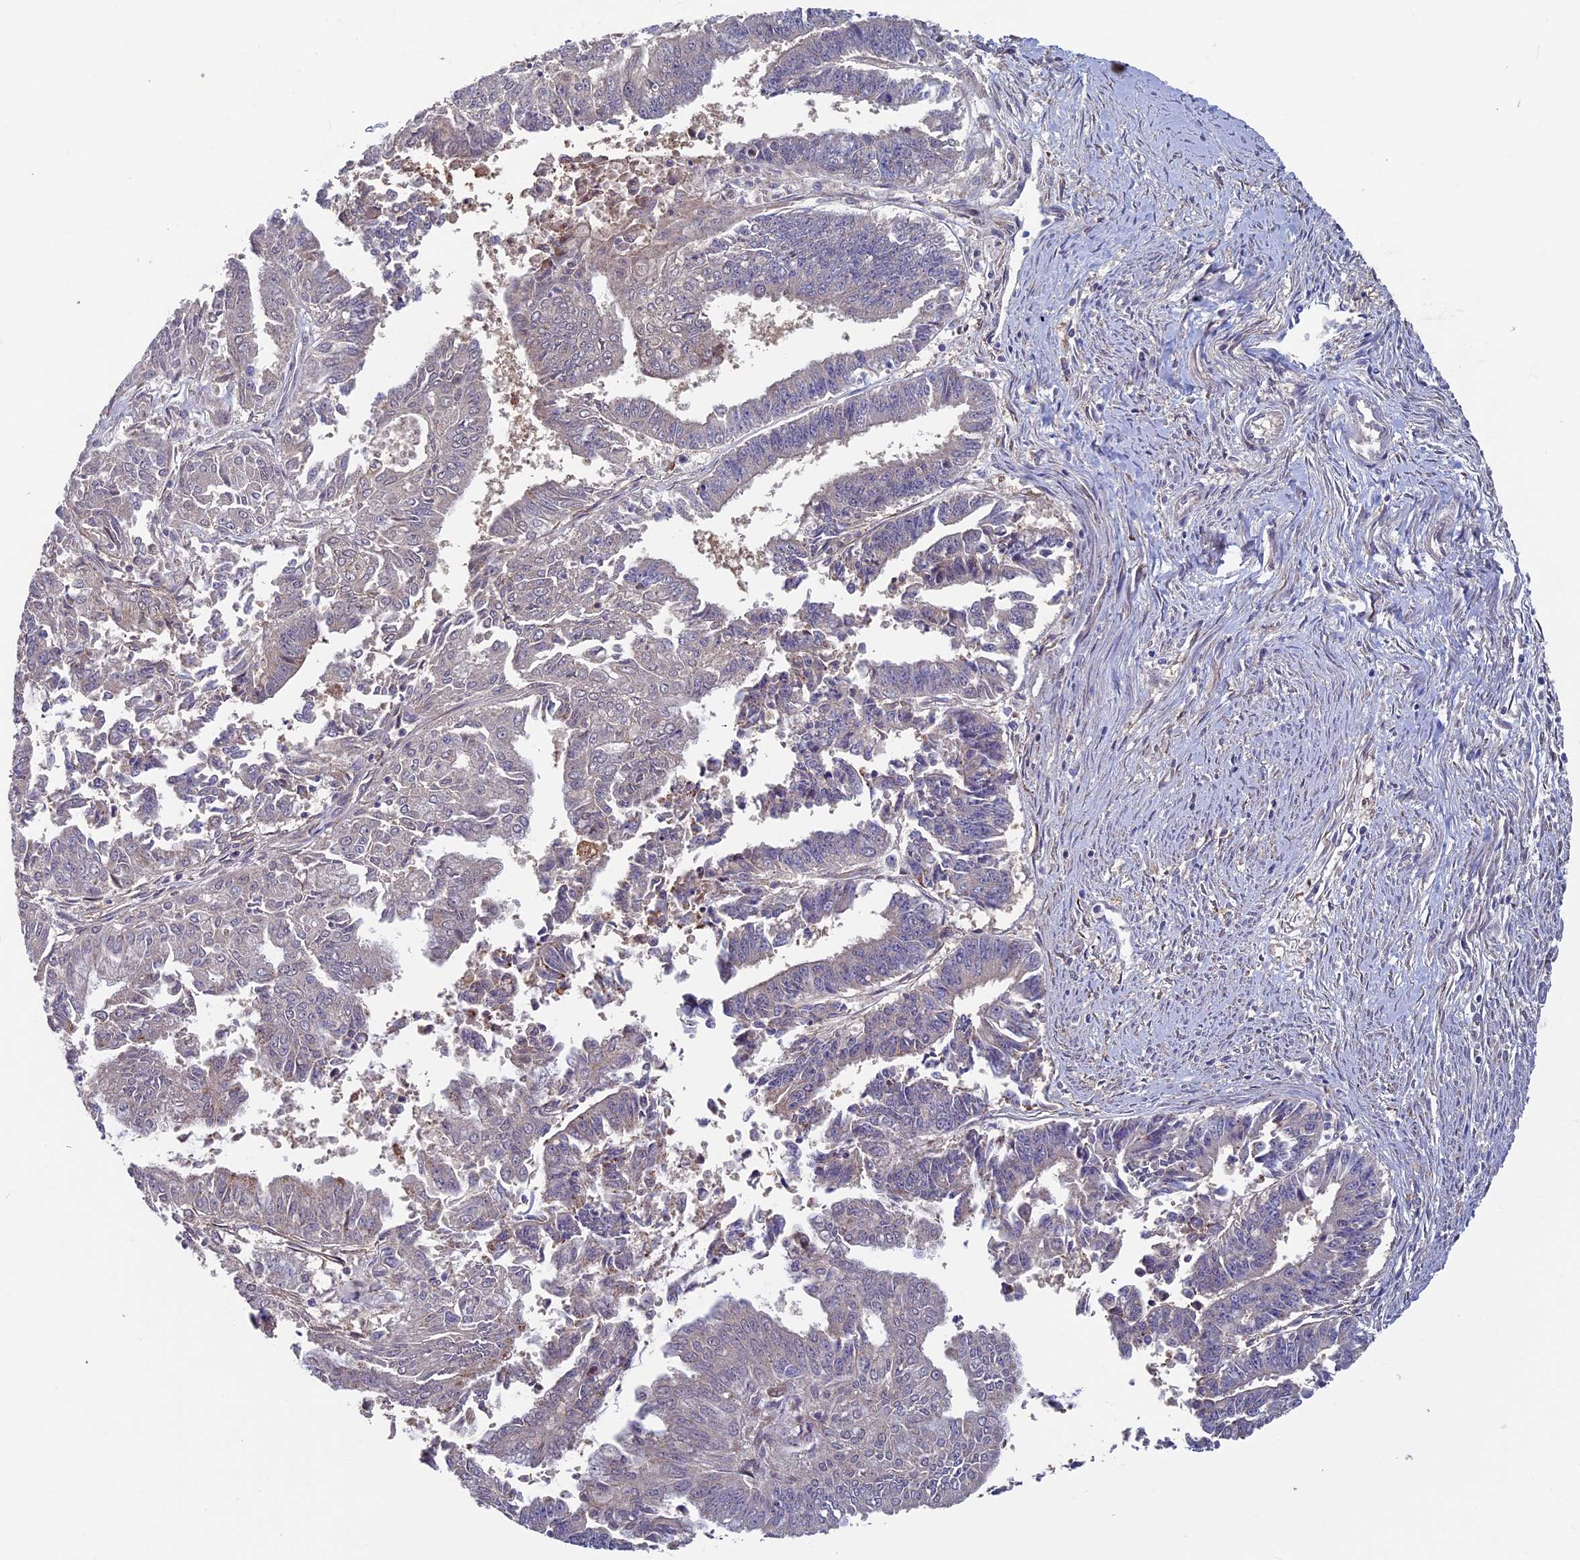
{"staining": {"intensity": "negative", "quantity": "none", "location": "none"}, "tissue": "endometrial cancer", "cell_type": "Tumor cells", "image_type": "cancer", "snomed": [{"axis": "morphology", "description": "Adenocarcinoma, NOS"}, {"axis": "topography", "description": "Endometrium"}], "caption": "Endometrial adenocarcinoma stained for a protein using immunohistochemistry displays no expression tumor cells.", "gene": "LCMT1", "patient": {"sex": "female", "age": 73}}